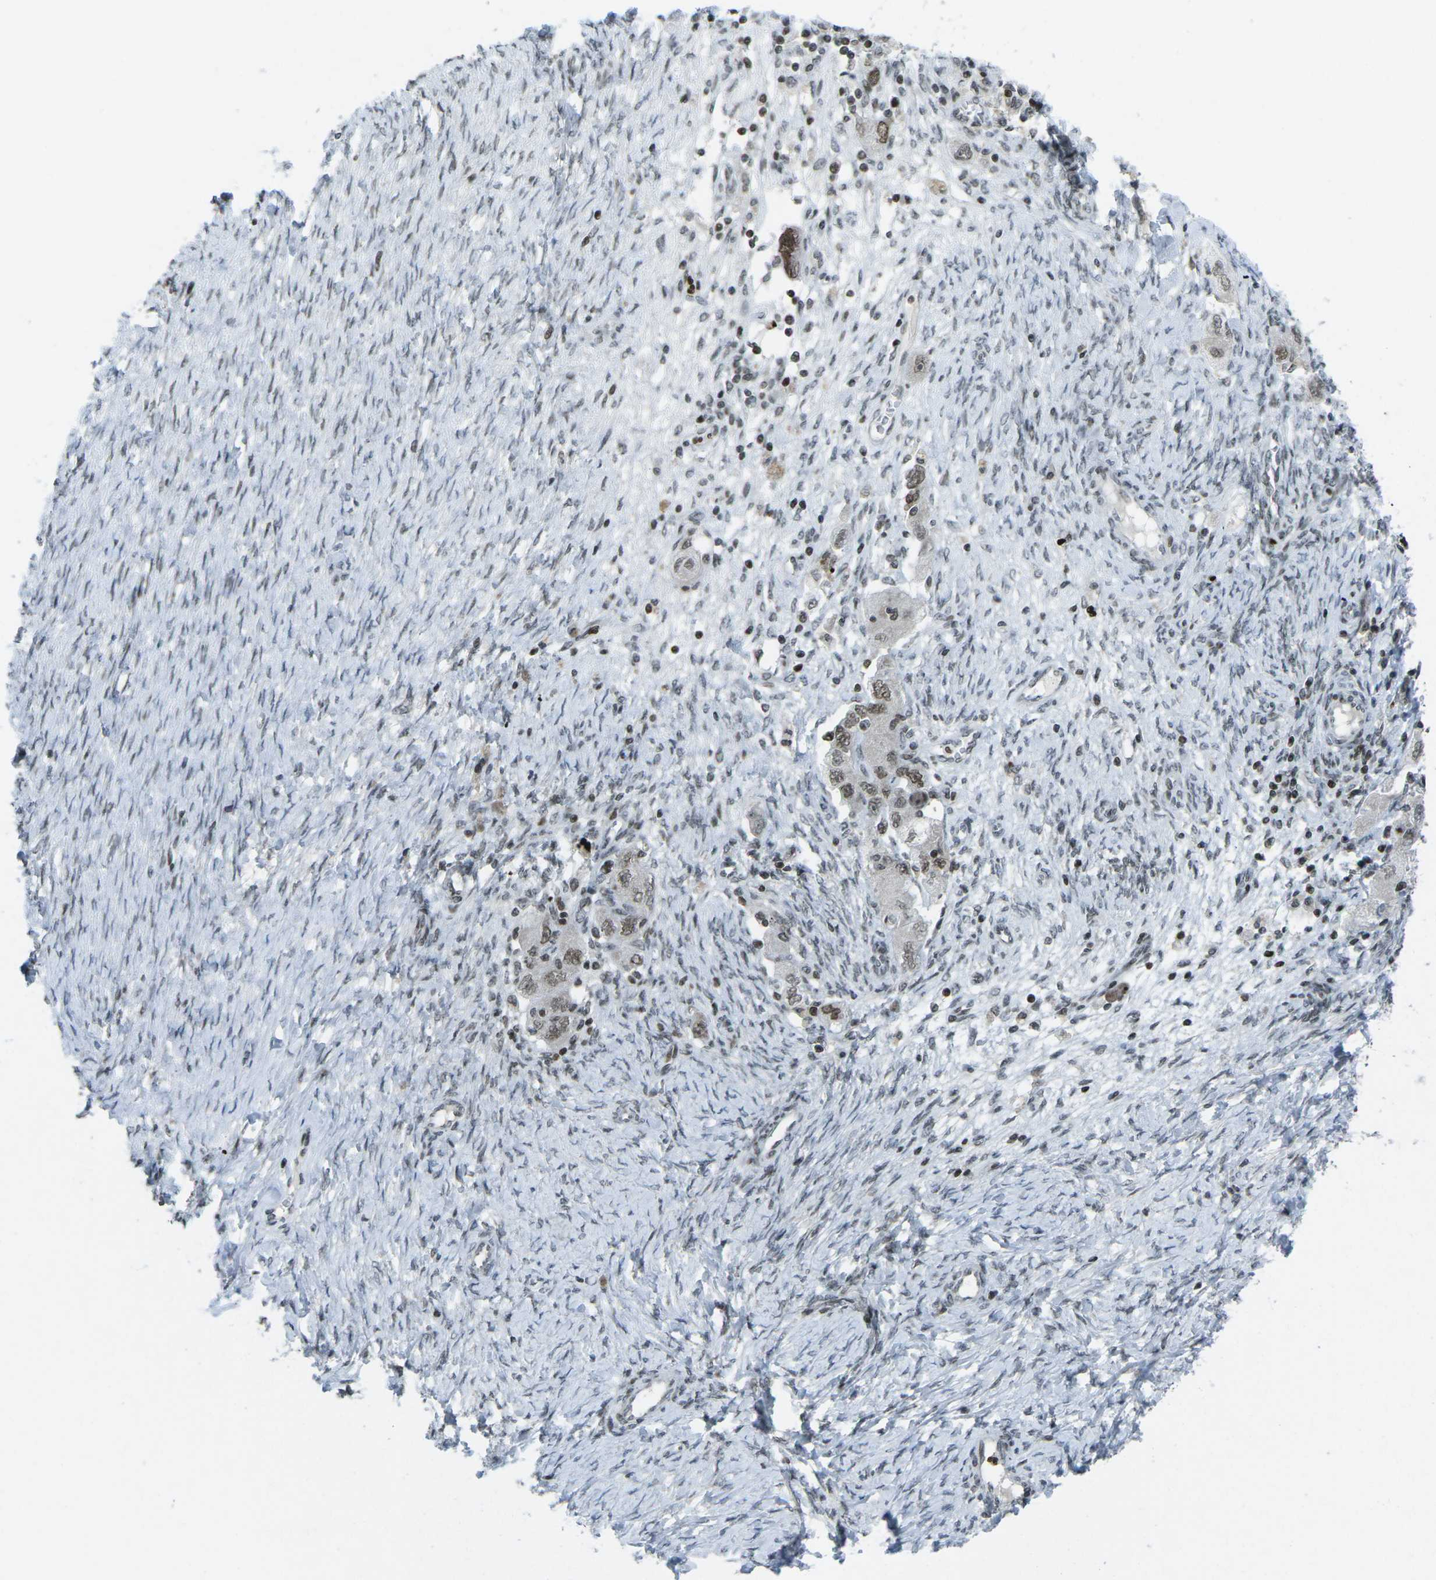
{"staining": {"intensity": "moderate", "quantity": ">75%", "location": "nuclear"}, "tissue": "ovarian cancer", "cell_type": "Tumor cells", "image_type": "cancer", "snomed": [{"axis": "morphology", "description": "Carcinoma, NOS"}, {"axis": "morphology", "description": "Cystadenocarcinoma, serous, NOS"}, {"axis": "topography", "description": "Ovary"}], "caption": "Protein staining shows moderate nuclear positivity in about >75% of tumor cells in serous cystadenocarcinoma (ovarian).", "gene": "EME1", "patient": {"sex": "female", "age": 69}}